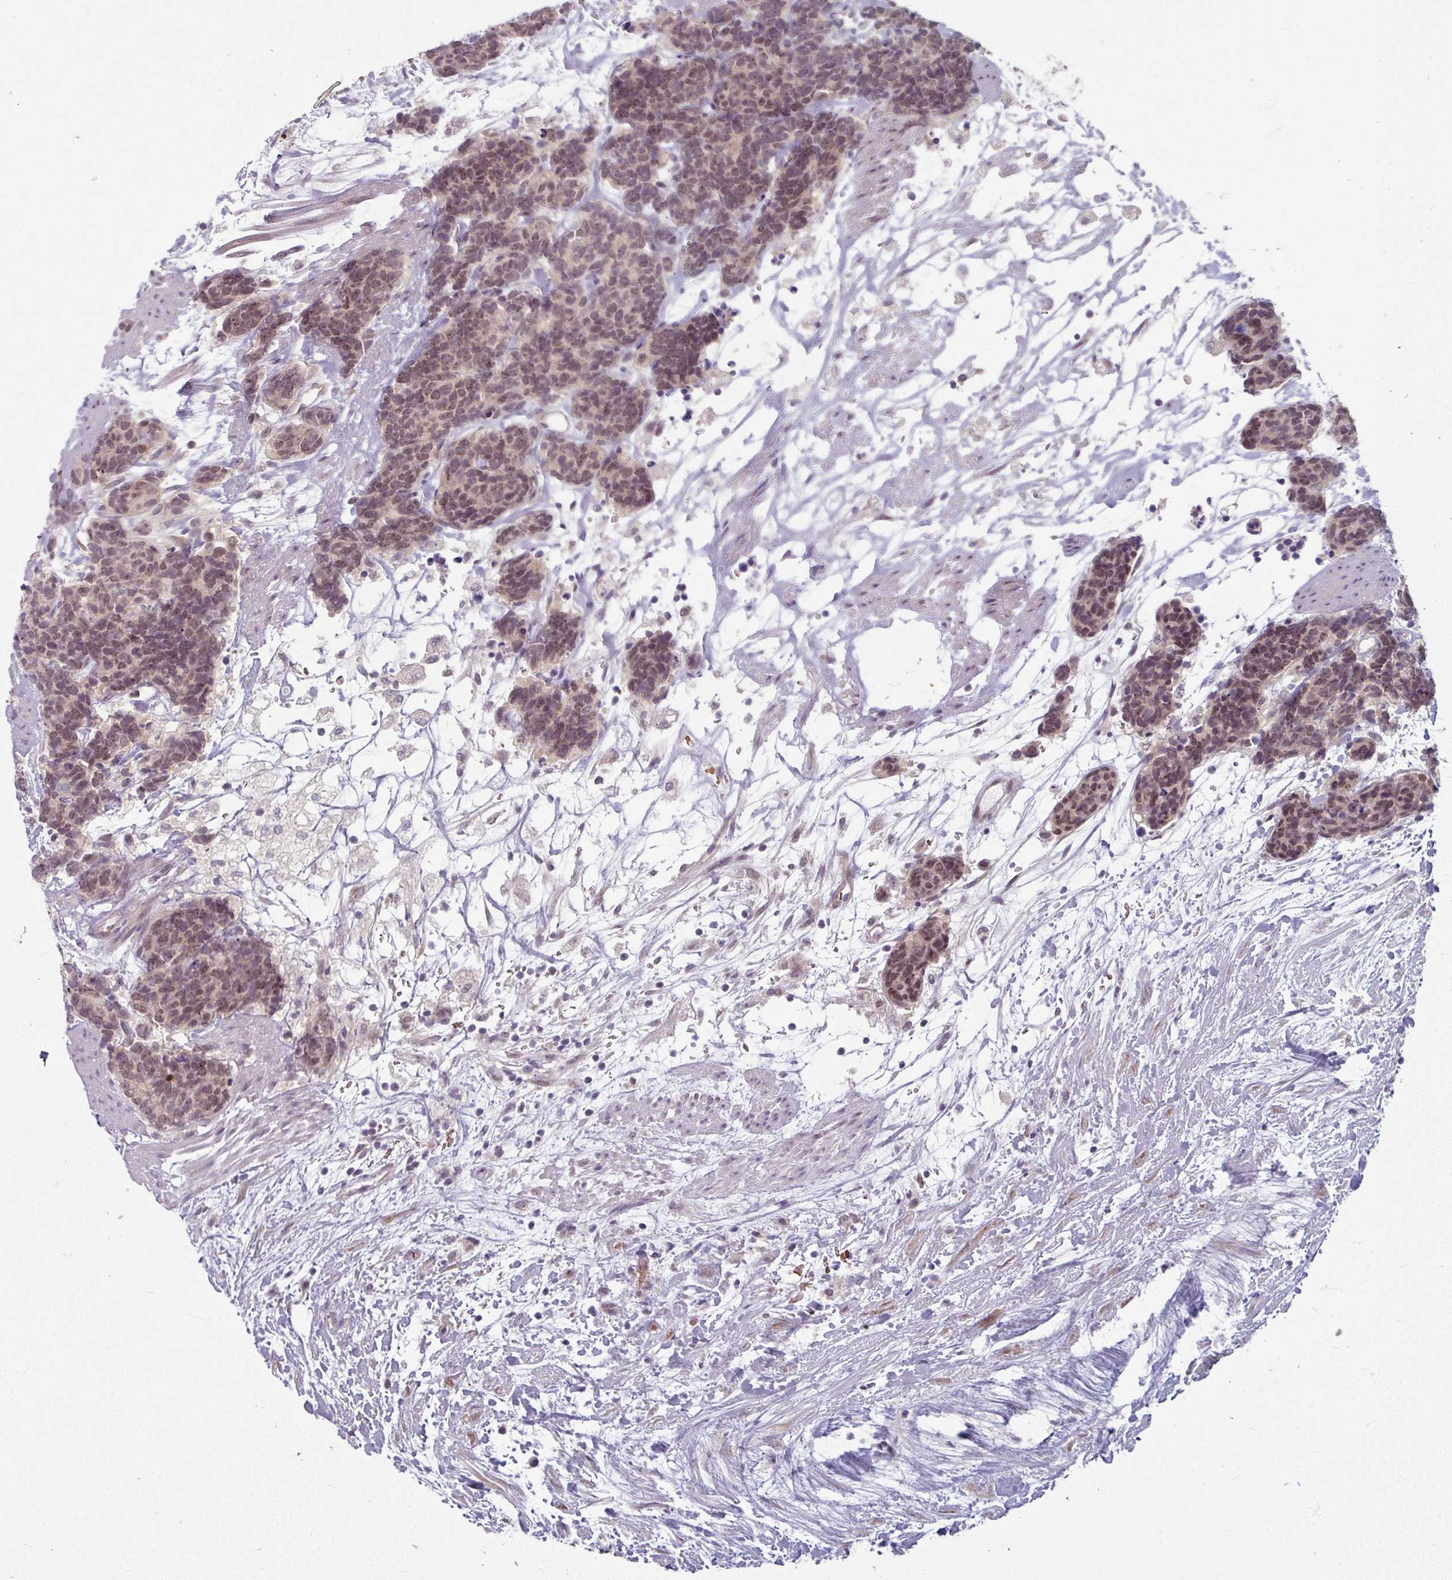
{"staining": {"intensity": "moderate", "quantity": ">75%", "location": "nuclear"}, "tissue": "carcinoid", "cell_type": "Tumor cells", "image_type": "cancer", "snomed": [{"axis": "morphology", "description": "Carcinoma, NOS"}, {"axis": "morphology", "description": "Carcinoid, malignant, NOS"}, {"axis": "topography", "description": "Prostate"}], "caption": "Human carcinoma stained with a protein marker exhibits moderate staining in tumor cells.", "gene": "KMT5C", "patient": {"sex": "male", "age": 57}}